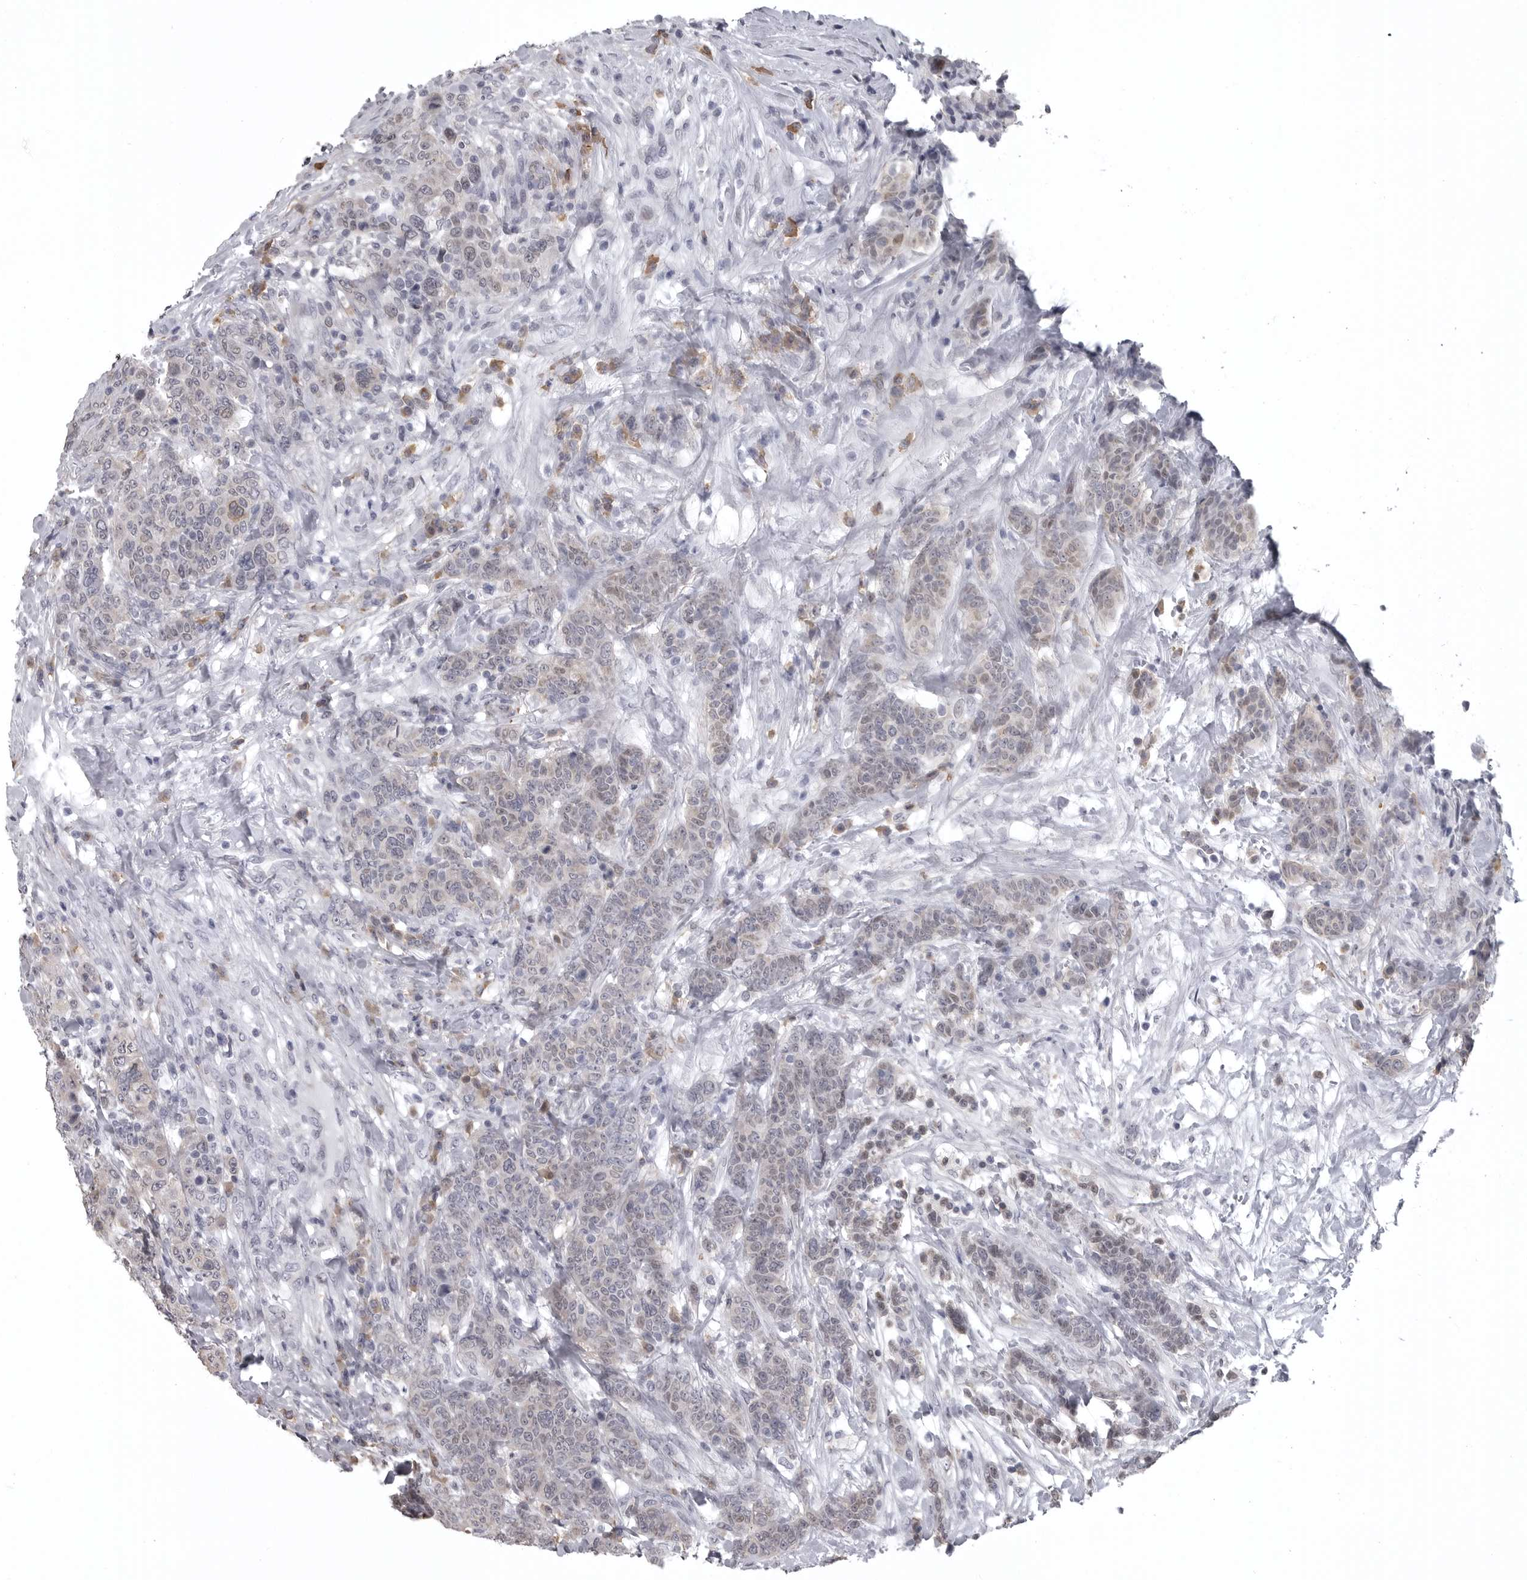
{"staining": {"intensity": "weak", "quantity": "<25%", "location": "nuclear"}, "tissue": "breast cancer", "cell_type": "Tumor cells", "image_type": "cancer", "snomed": [{"axis": "morphology", "description": "Duct carcinoma"}, {"axis": "topography", "description": "Breast"}], "caption": "A high-resolution micrograph shows IHC staining of breast intraductal carcinoma, which shows no significant positivity in tumor cells.", "gene": "SNX16", "patient": {"sex": "female", "age": 37}}